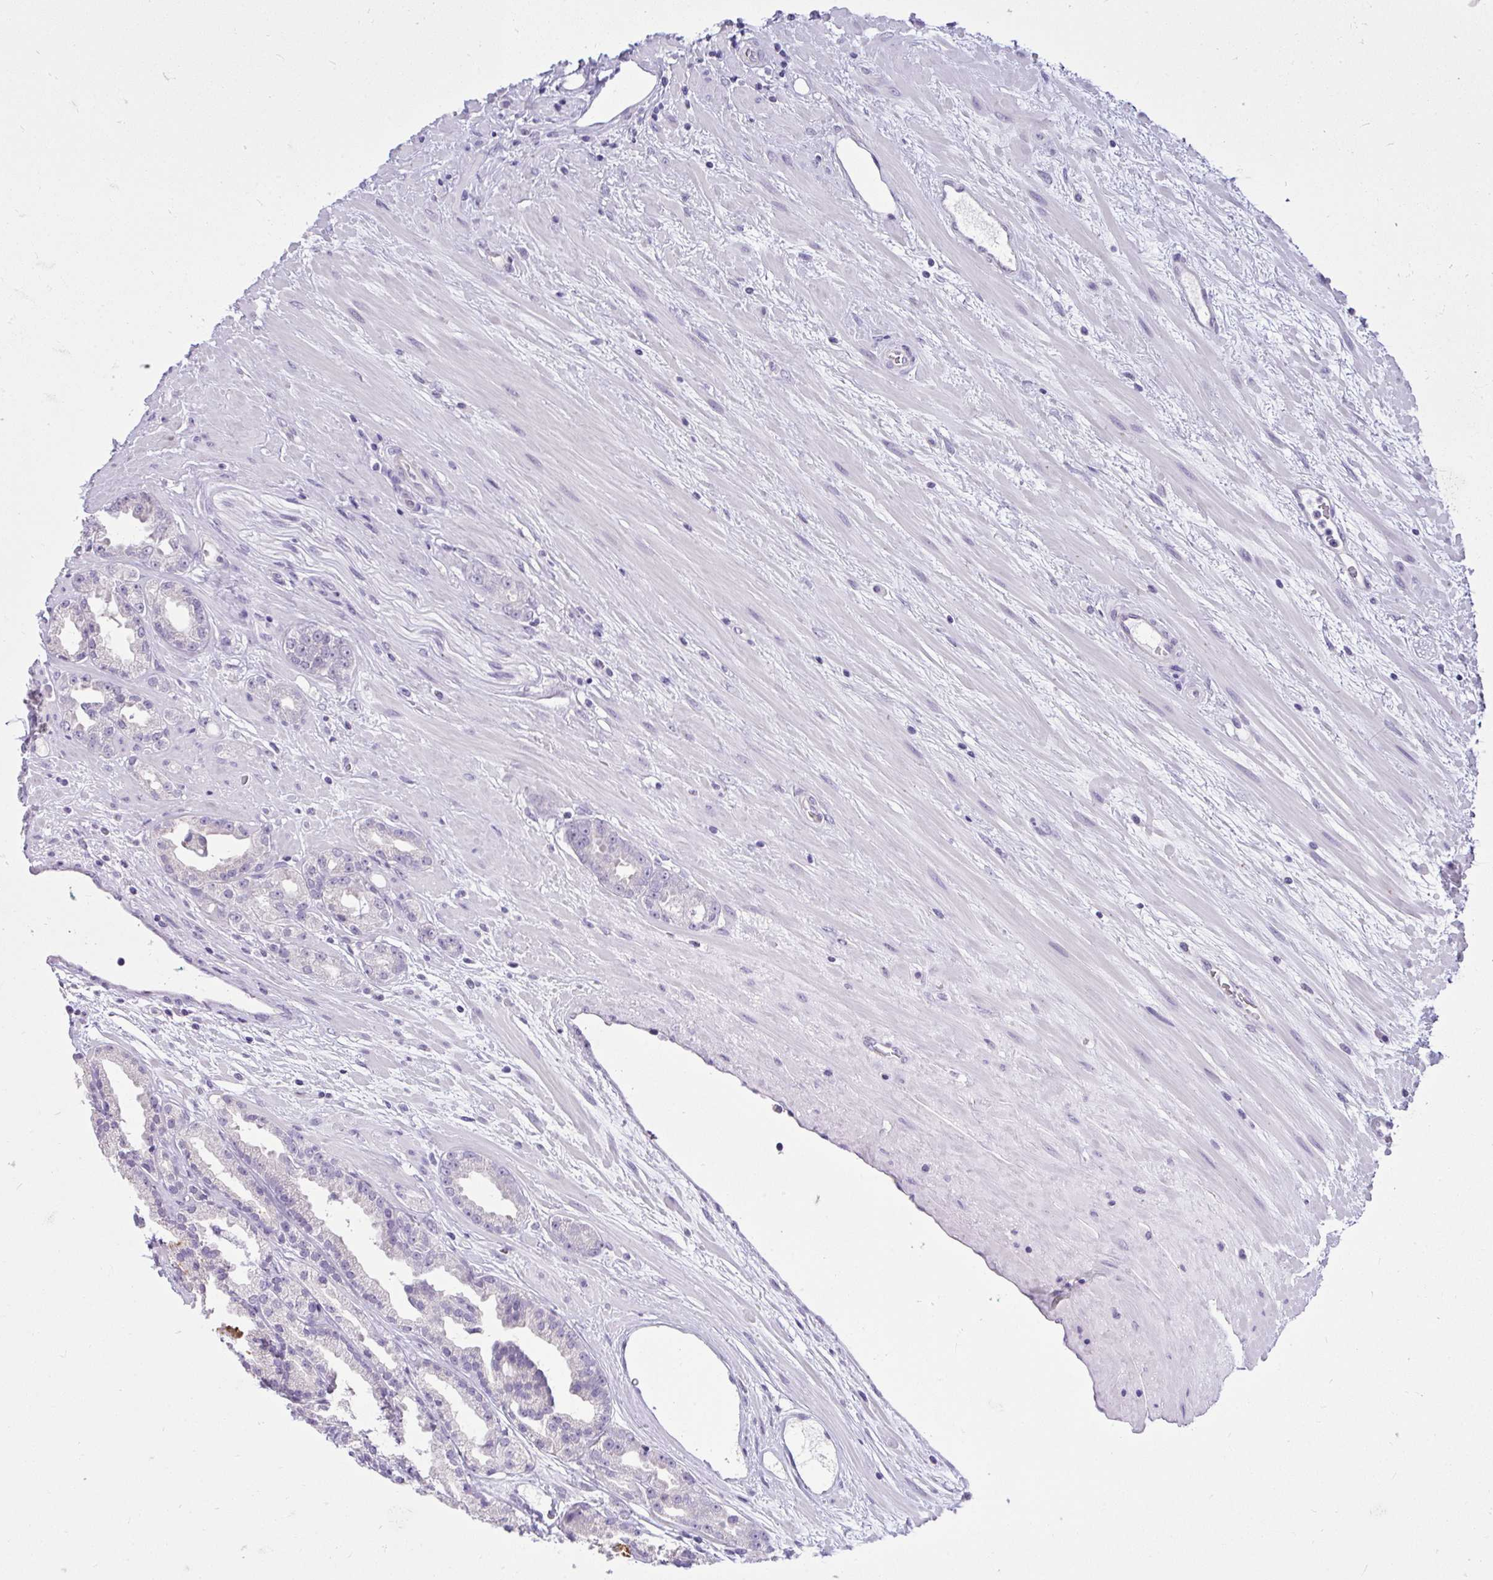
{"staining": {"intensity": "negative", "quantity": "none", "location": "none"}, "tissue": "prostate cancer", "cell_type": "Tumor cells", "image_type": "cancer", "snomed": [{"axis": "morphology", "description": "Adenocarcinoma, Low grade"}, {"axis": "topography", "description": "Prostate"}], "caption": "Tumor cells are negative for protein expression in human prostate cancer (adenocarcinoma (low-grade)).", "gene": "PRM2", "patient": {"sex": "male", "age": 61}}